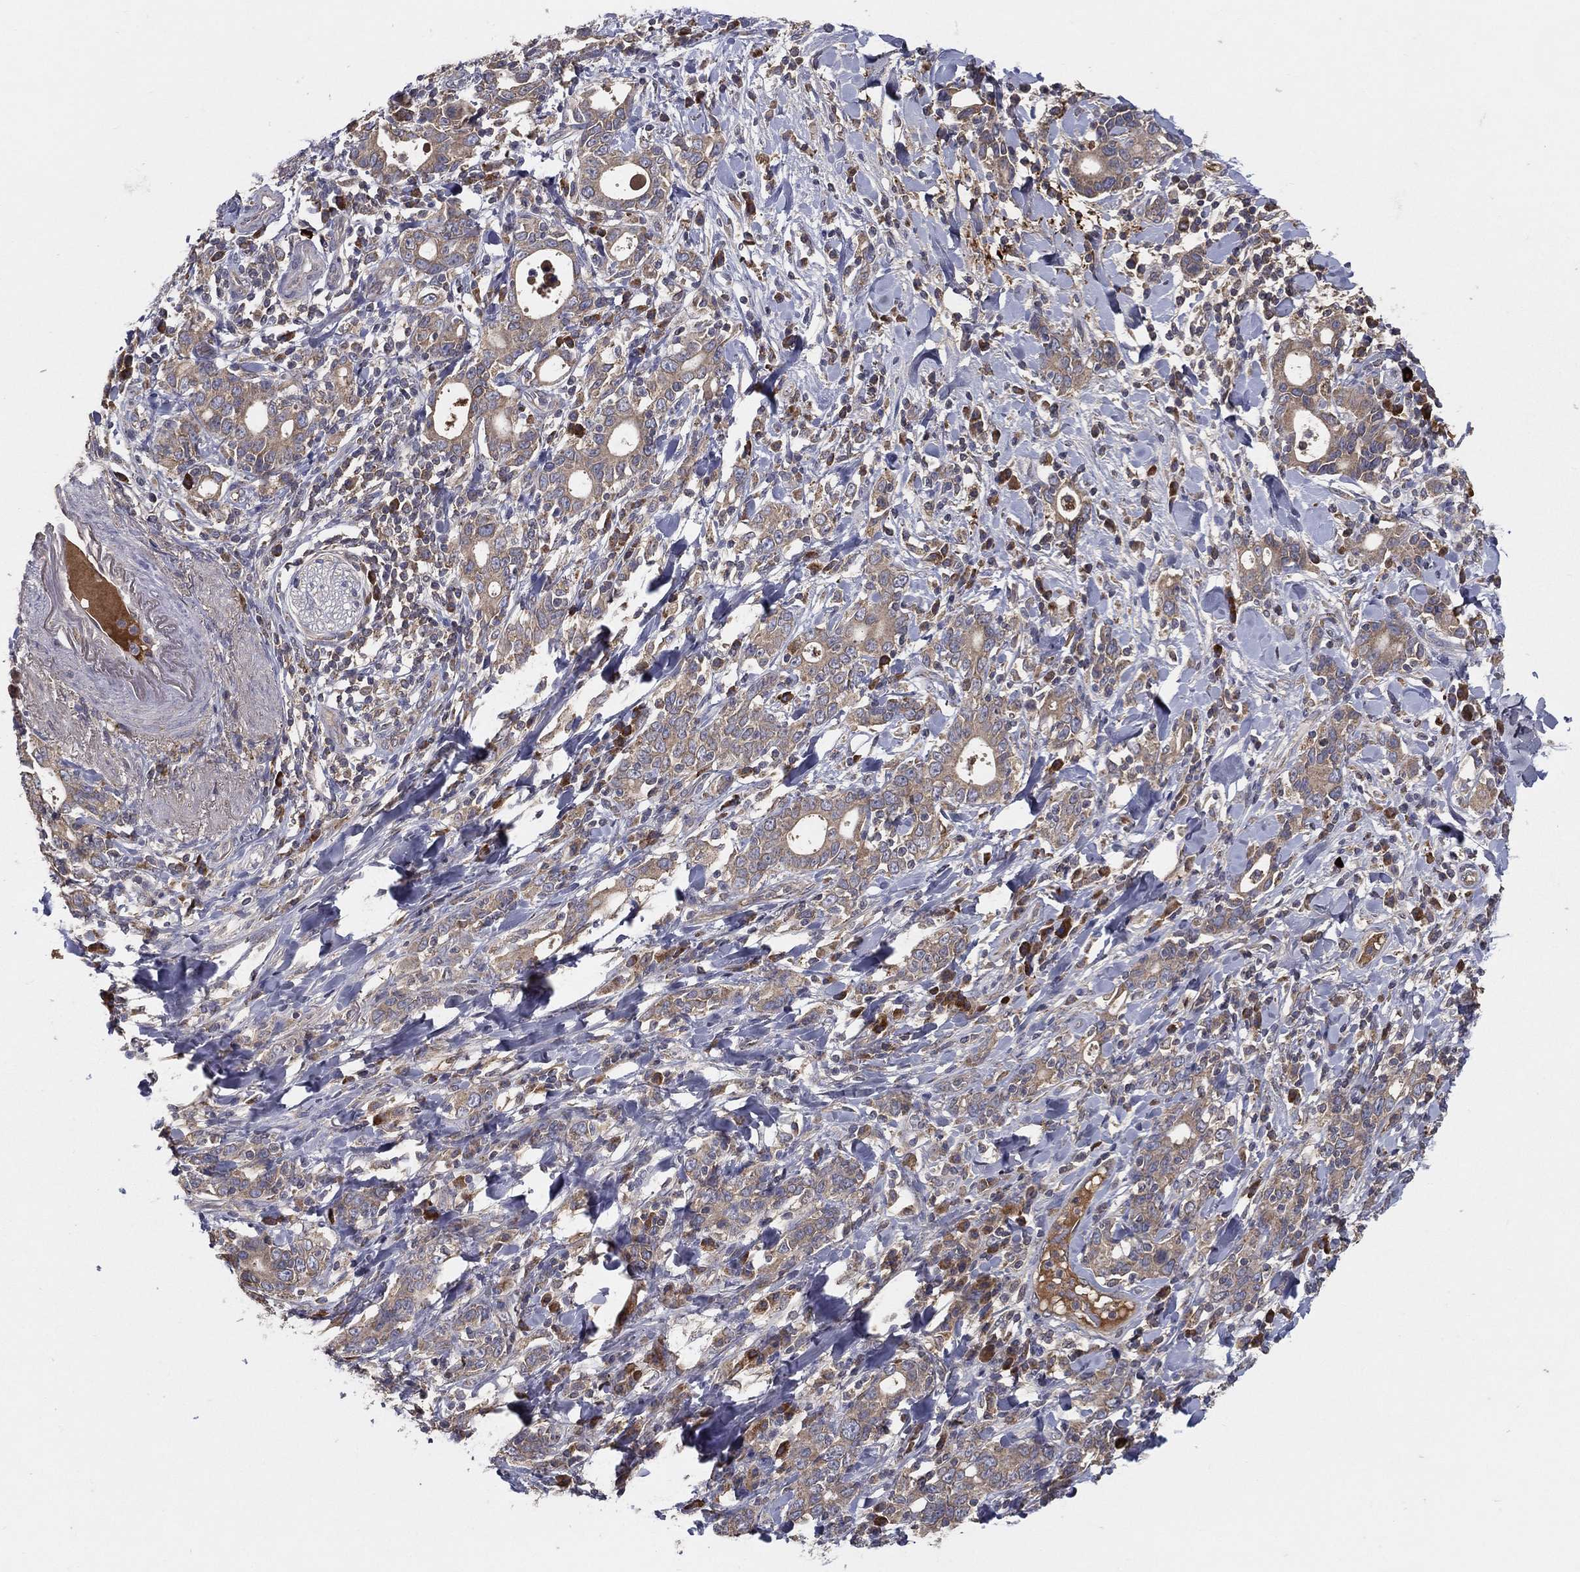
{"staining": {"intensity": "weak", "quantity": "25%-75%", "location": "cytoplasmic/membranous"}, "tissue": "stomach cancer", "cell_type": "Tumor cells", "image_type": "cancer", "snomed": [{"axis": "morphology", "description": "Adenocarcinoma, NOS"}, {"axis": "topography", "description": "Stomach"}], "caption": "A histopathology image showing weak cytoplasmic/membranous staining in about 25%-75% of tumor cells in stomach cancer (adenocarcinoma), as visualized by brown immunohistochemical staining.", "gene": "MT-ND1", "patient": {"sex": "male", "age": 79}}